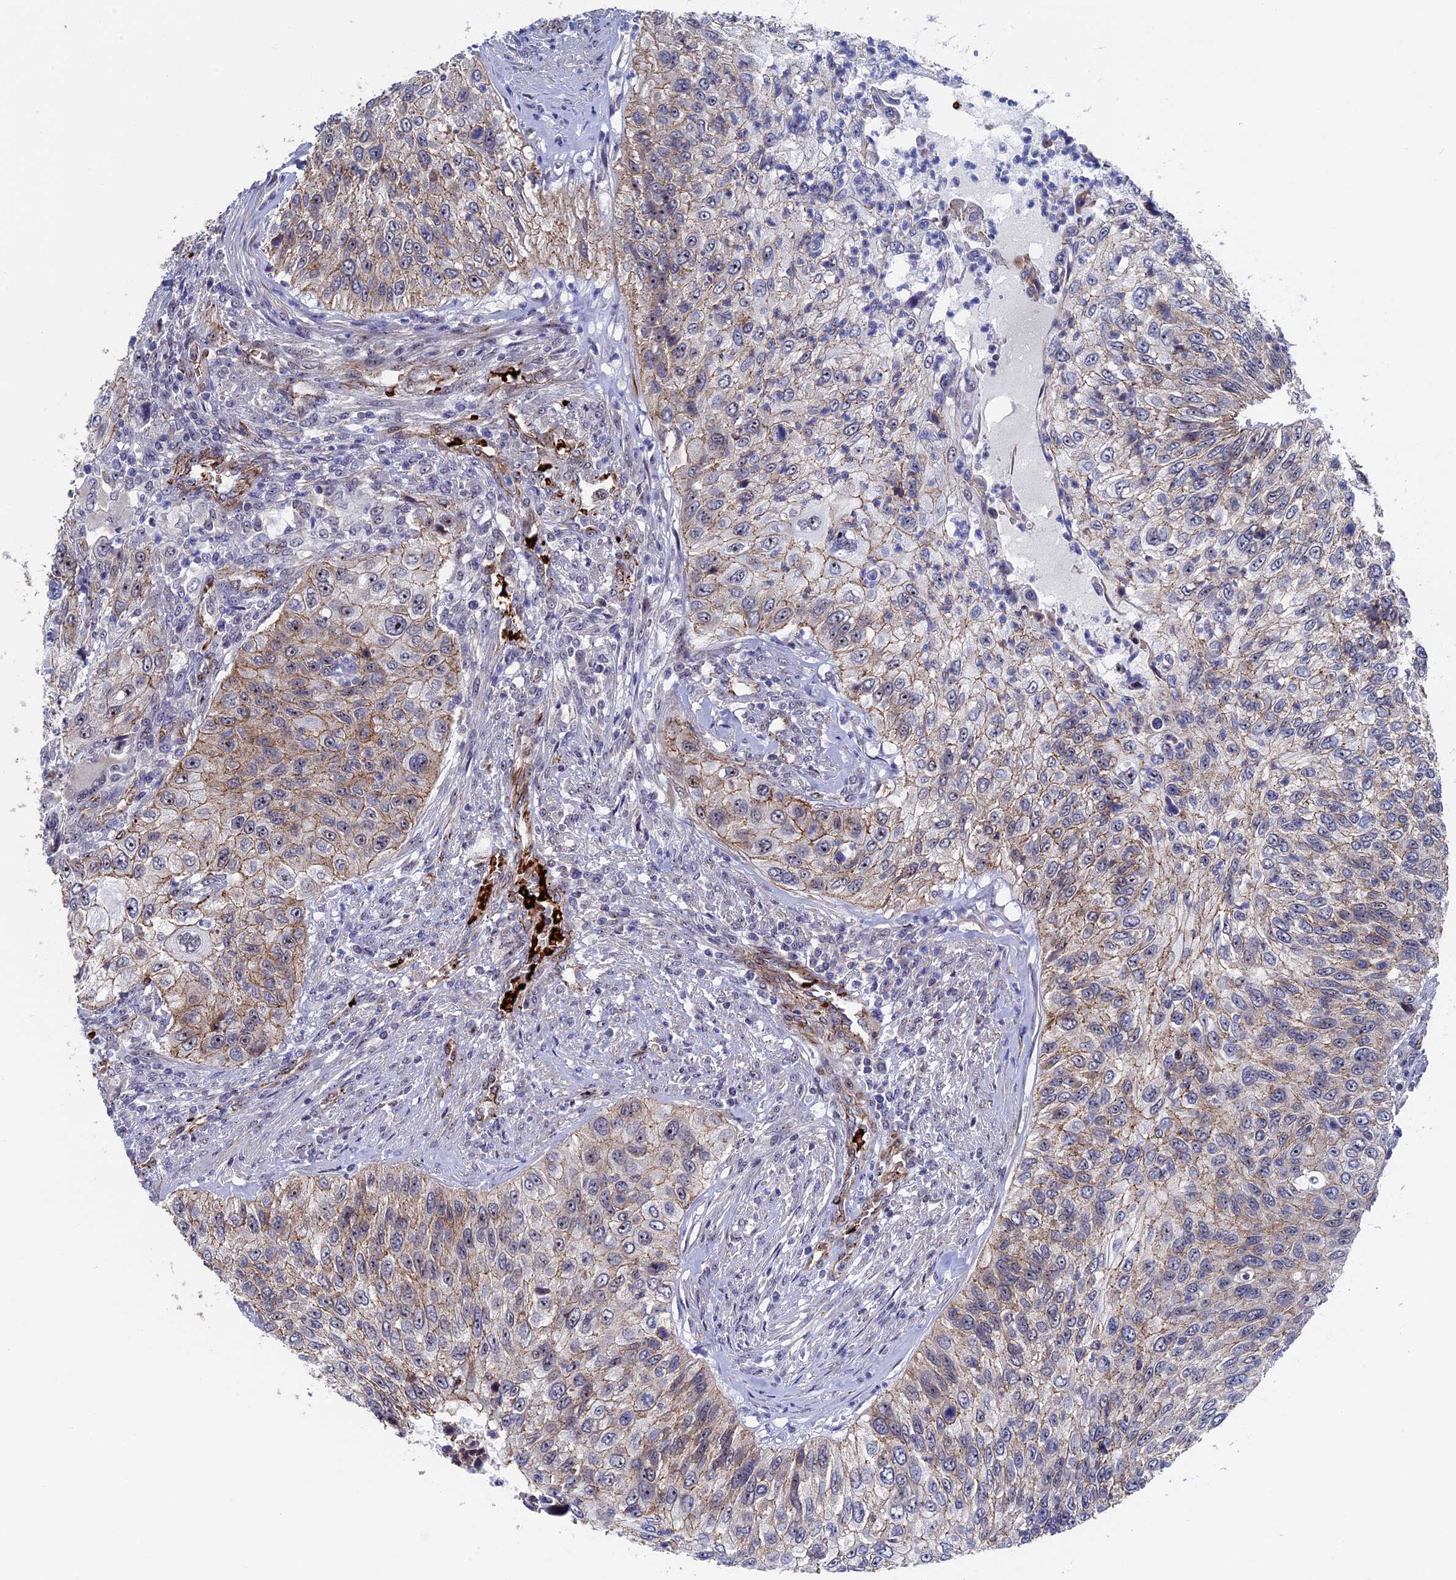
{"staining": {"intensity": "weak", "quantity": "25%-75%", "location": "cytoplasmic/membranous"}, "tissue": "urothelial cancer", "cell_type": "Tumor cells", "image_type": "cancer", "snomed": [{"axis": "morphology", "description": "Urothelial carcinoma, High grade"}, {"axis": "topography", "description": "Urinary bladder"}], "caption": "High-power microscopy captured an immunohistochemistry (IHC) histopathology image of high-grade urothelial carcinoma, revealing weak cytoplasmic/membranous expression in approximately 25%-75% of tumor cells. (DAB = brown stain, brightfield microscopy at high magnification).", "gene": "EXOSC9", "patient": {"sex": "female", "age": 60}}